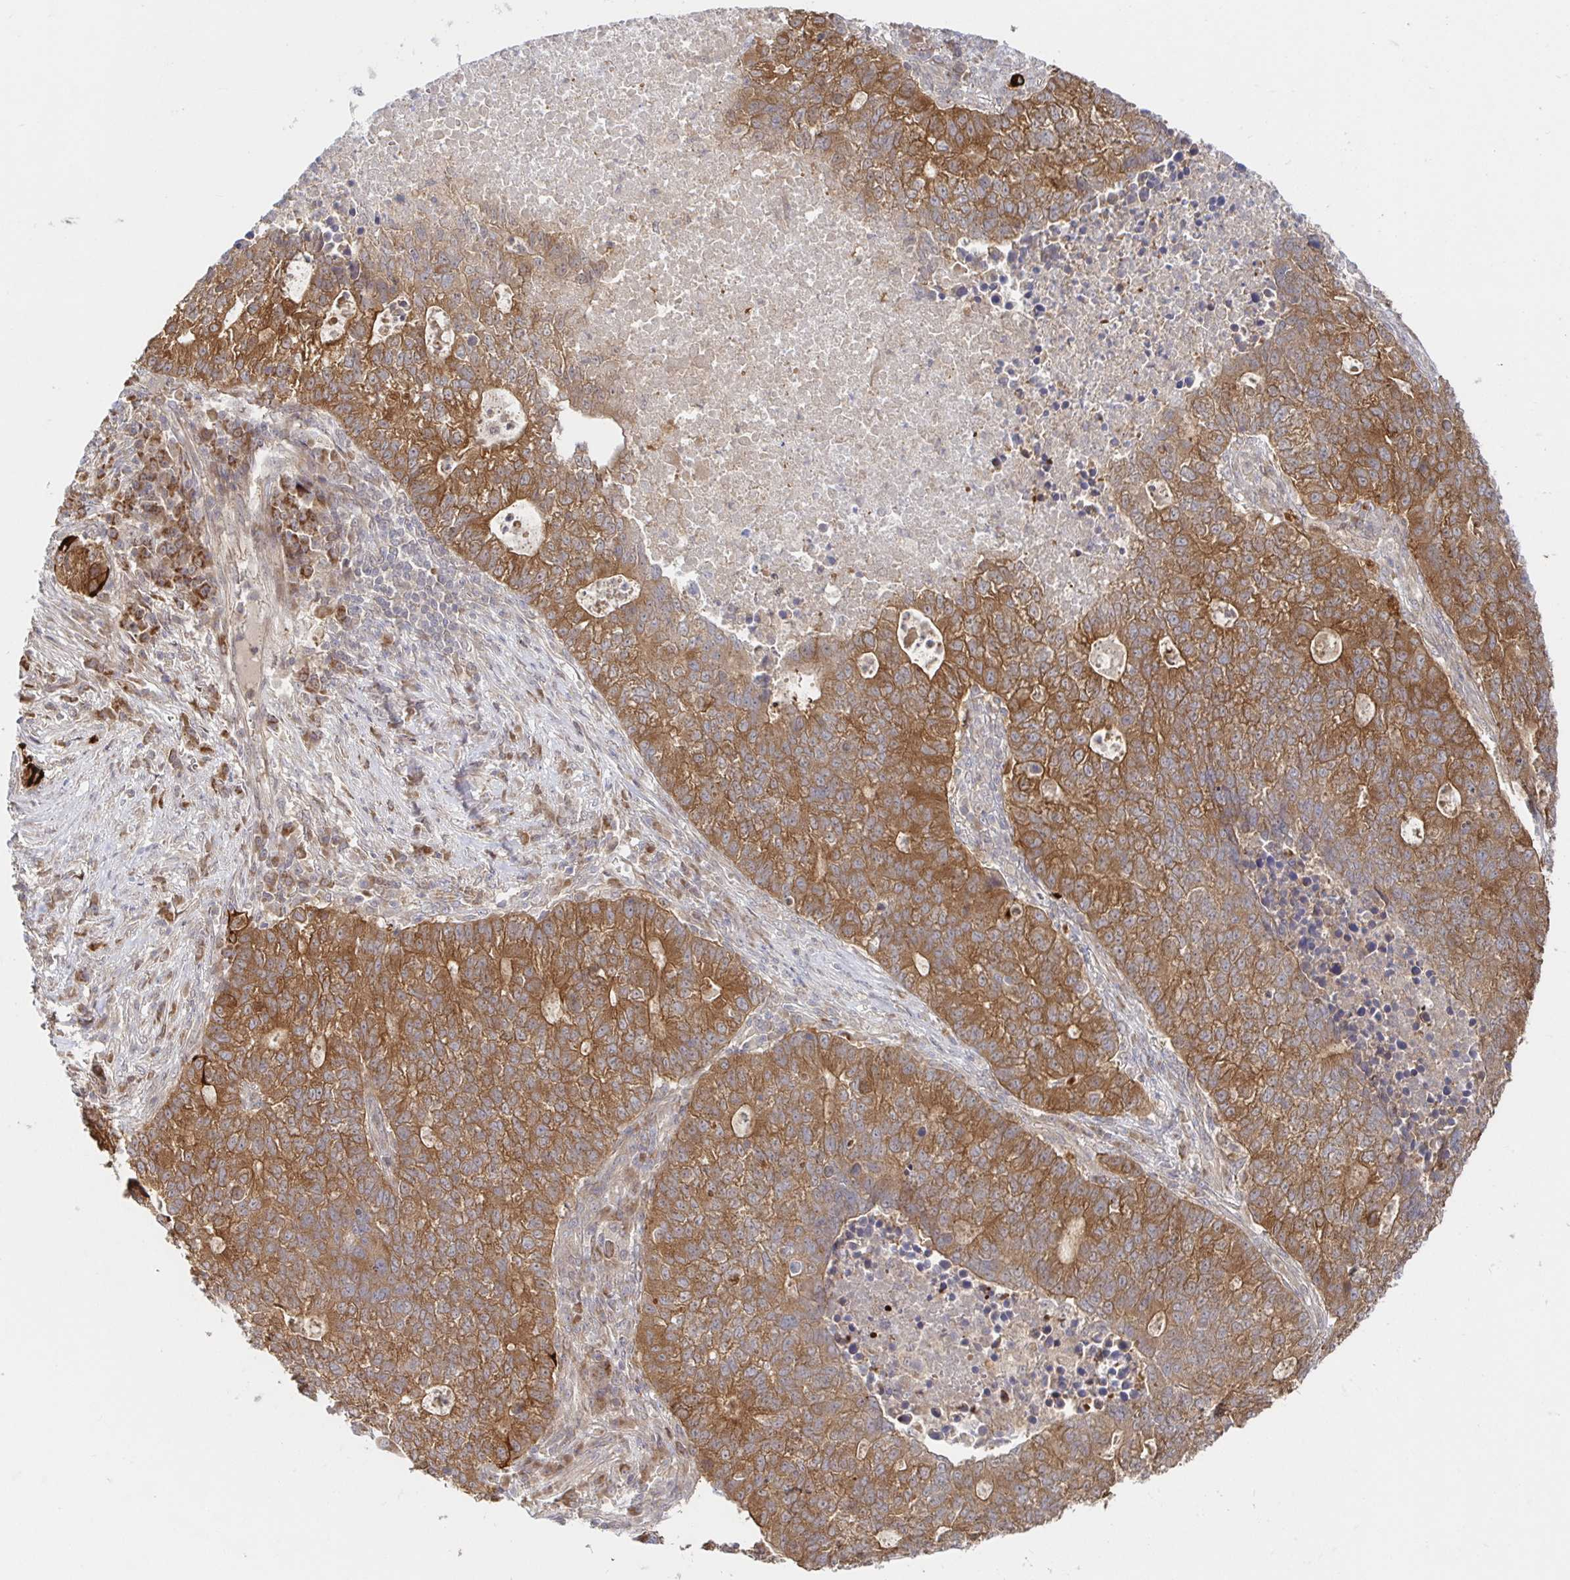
{"staining": {"intensity": "moderate", "quantity": ">75%", "location": "cytoplasmic/membranous"}, "tissue": "lung cancer", "cell_type": "Tumor cells", "image_type": "cancer", "snomed": [{"axis": "morphology", "description": "Adenocarcinoma, NOS"}, {"axis": "topography", "description": "Lung"}], "caption": "Lung cancer was stained to show a protein in brown. There is medium levels of moderate cytoplasmic/membranous expression in about >75% of tumor cells.", "gene": "AACS", "patient": {"sex": "male", "age": 57}}